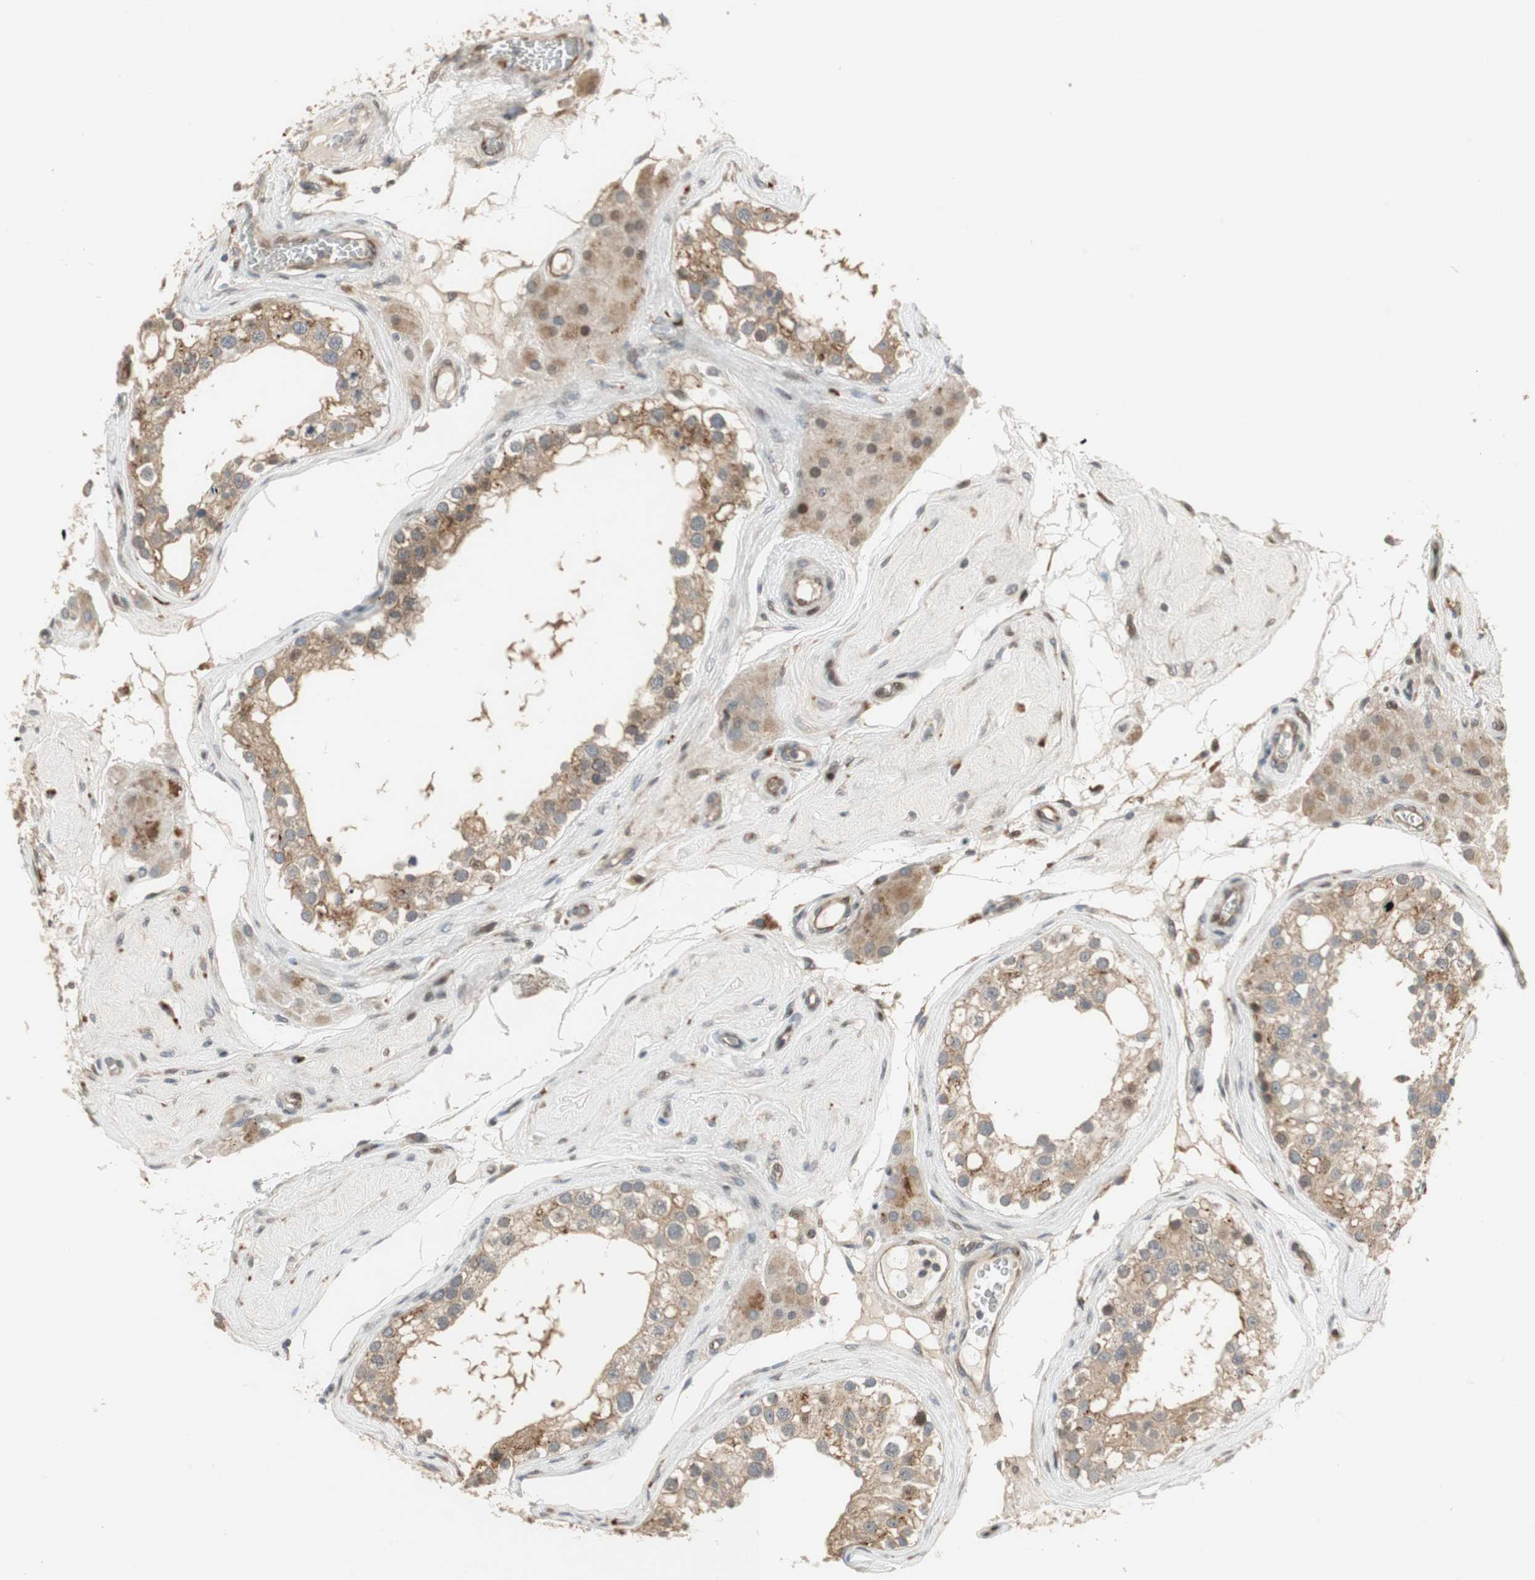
{"staining": {"intensity": "moderate", "quantity": "<25%", "location": "cytoplasmic/membranous,nuclear"}, "tissue": "testis", "cell_type": "Cells in seminiferous ducts", "image_type": "normal", "snomed": [{"axis": "morphology", "description": "Normal tissue, NOS"}, {"axis": "topography", "description": "Testis"}], "caption": "The immunohistochemical stain shows moderate cytoplasmic/membranous,nuclear staining in cells in seminiferous ducts of normal testis.", "gene": "SNX4", "patient": {"sex": "male", "age": 68}}